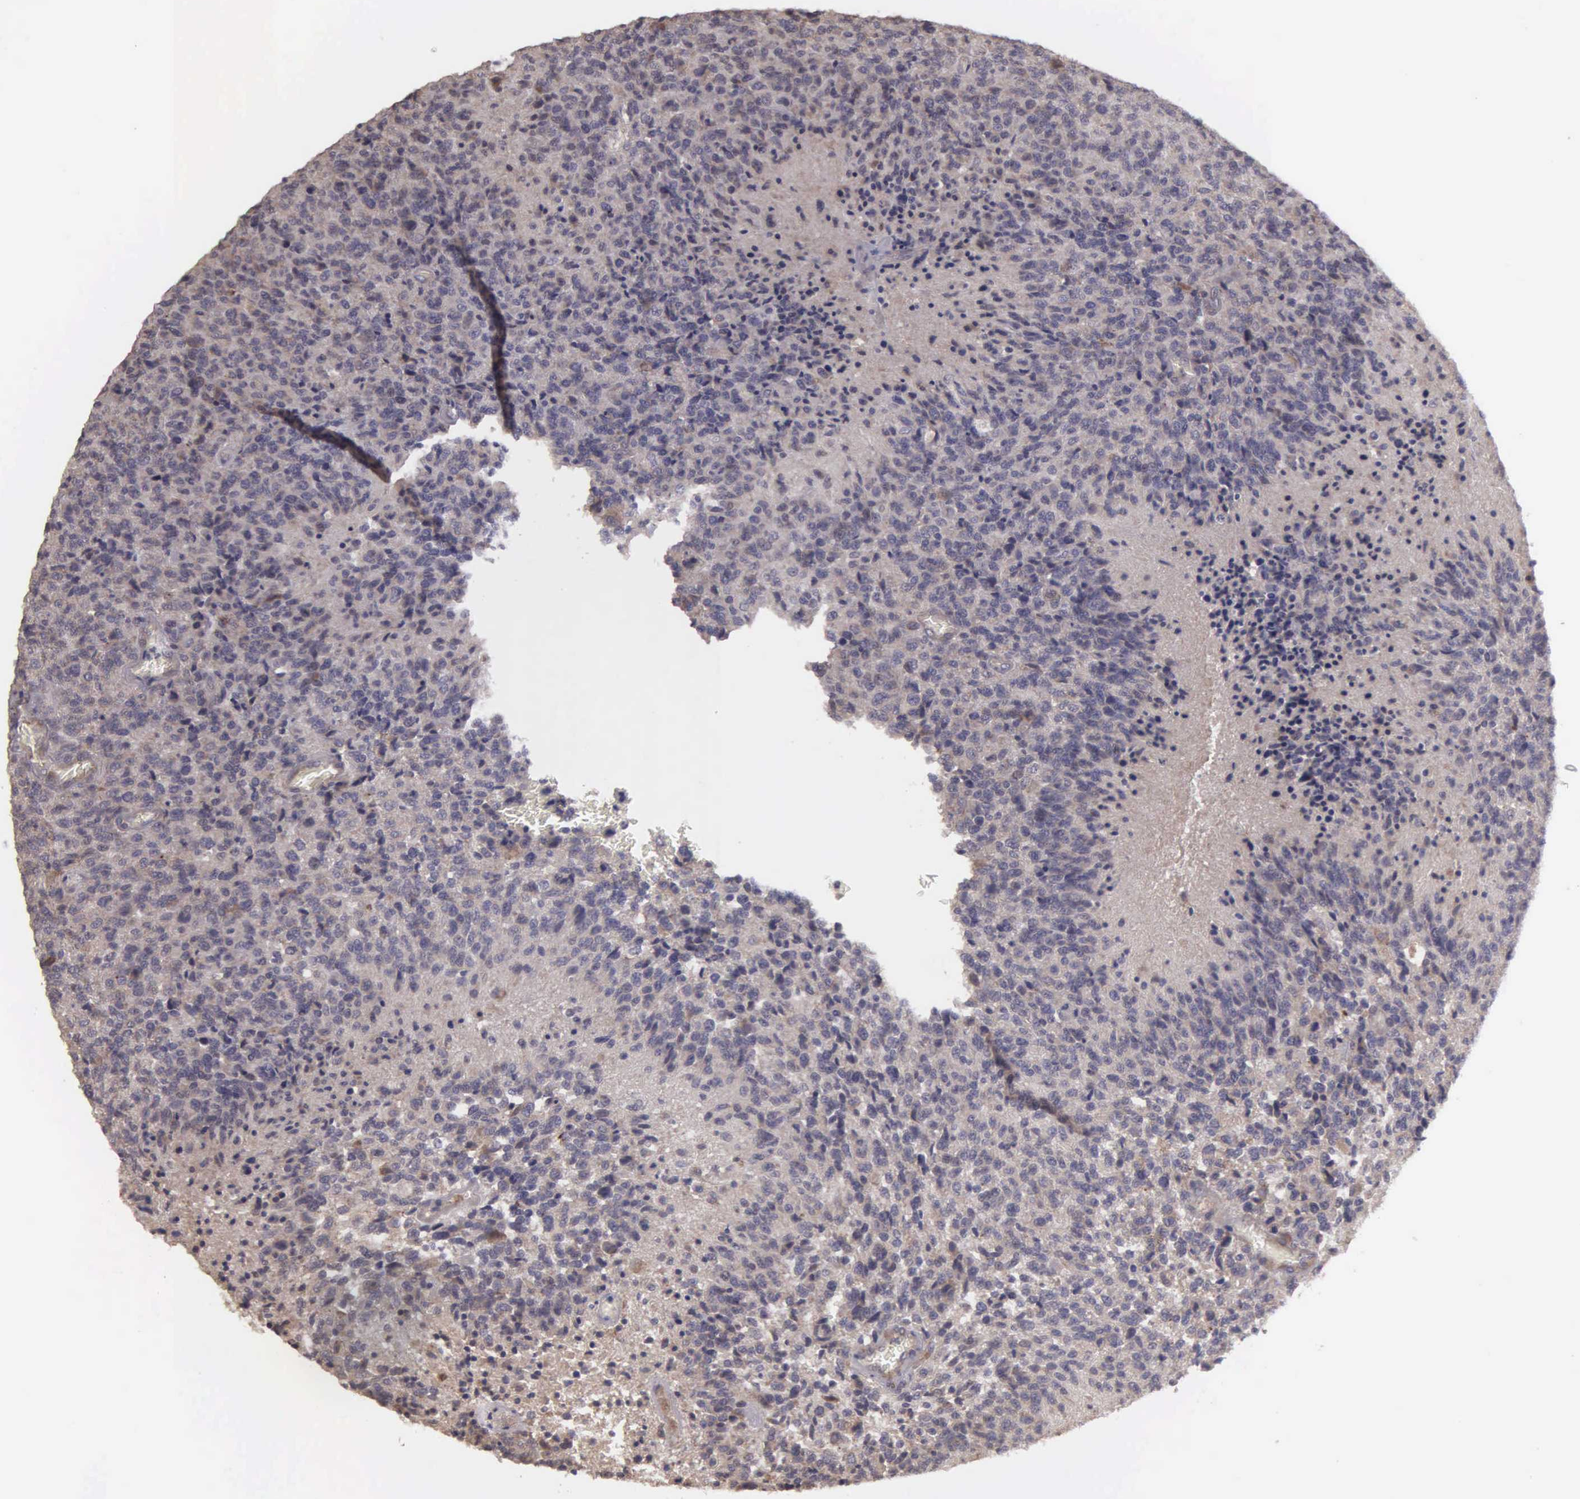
{"staining": {"intensity": "weak", "quantity": ">75%", "location": "cytoplasmic/membranous"}, "tissue": "glioma", "cell_type": "Tumor cells", "image_type": "cancer", "snomed": [{"axis": "morphology", "description": "Glioma, malignant, High grade"}, {"axis": "topography", "description": "Brain"}], "caption": "Immunohistochemical staining of high-grade glioma (malignant) shows low levels of weak cytoplasmic/membranous protein staining in approximately >75% of tumor cells. (IHC, brightfield microscopy, high magnification).", "gene": "RTL10", "patient": {"sex": "male", "age": 36}}